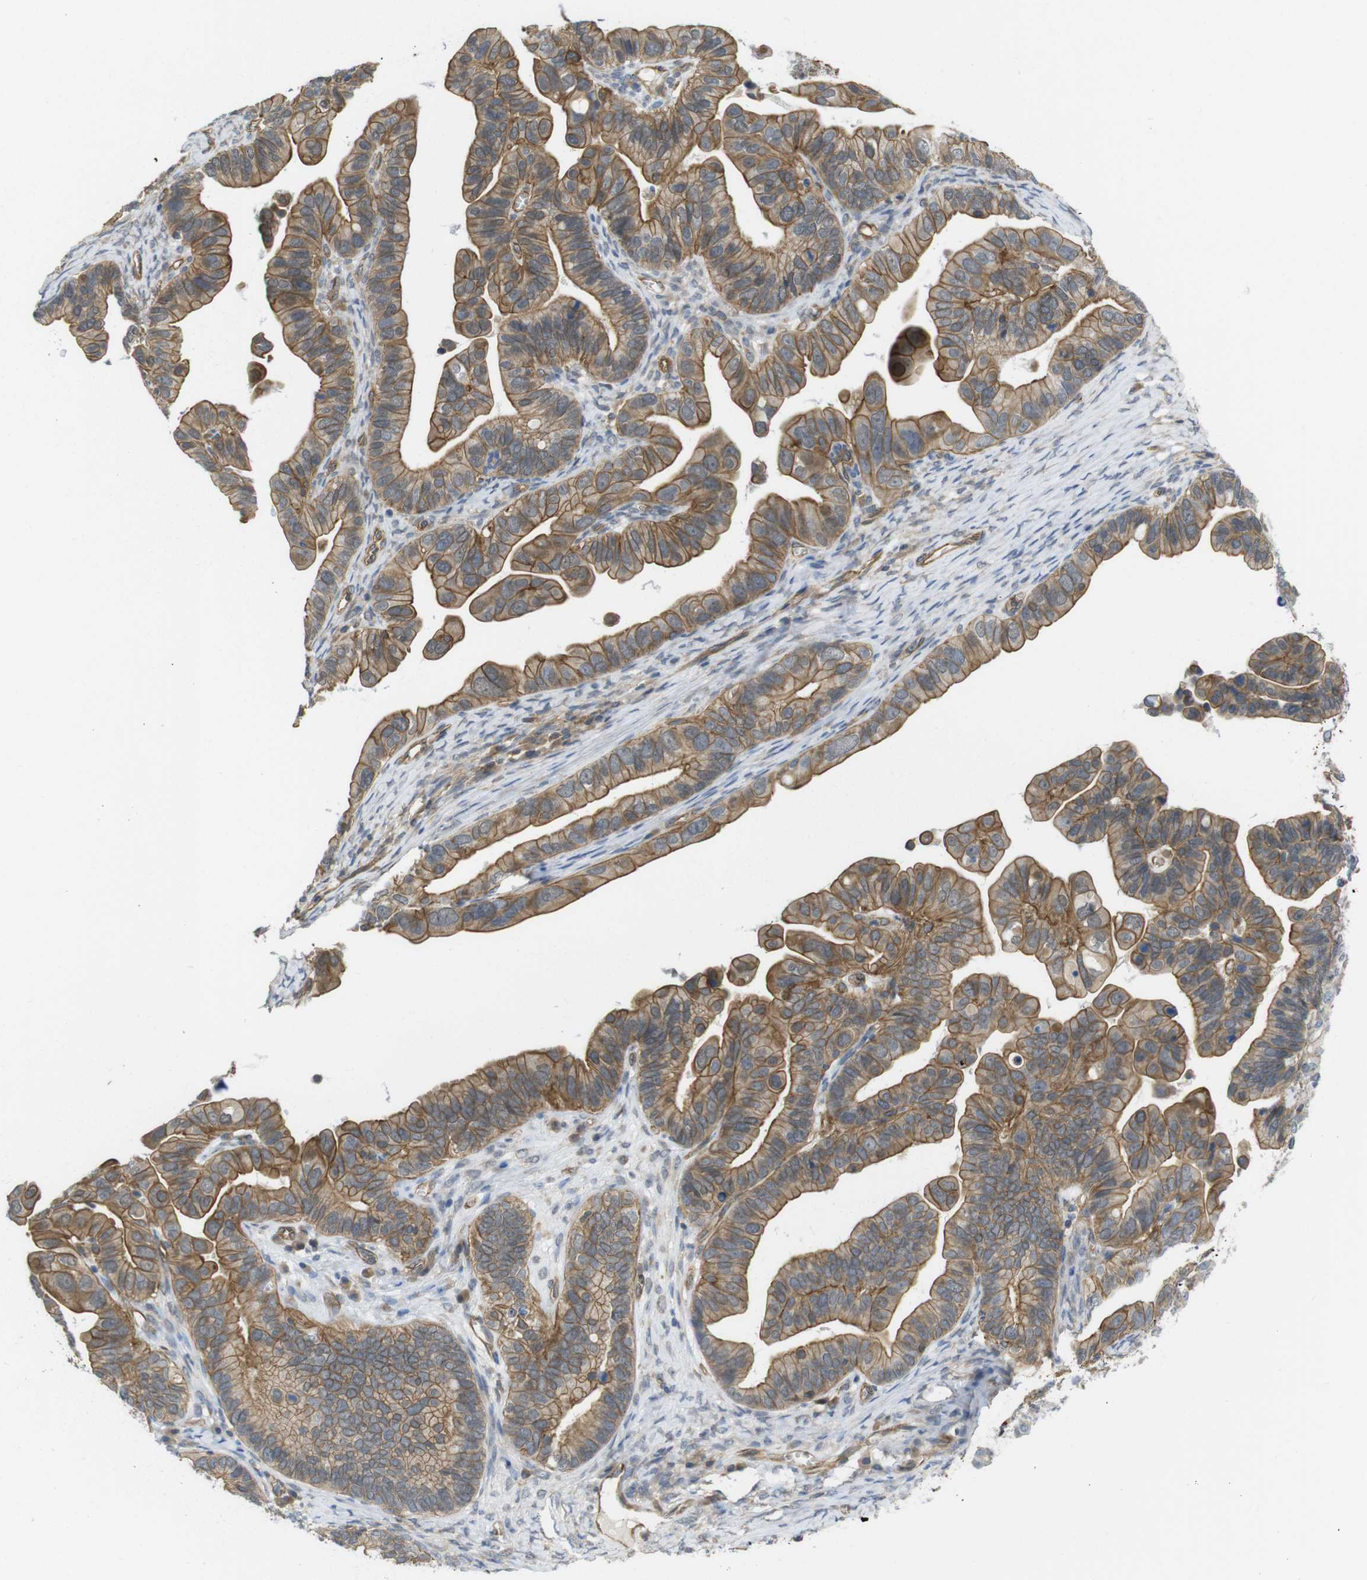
{"staining": {"intensity": "moderate", "quantity": ">75%", "location": "cytoplasmic/membranous"}, "tissue": "ovarian cancer", "cell_type": "Tumor cells", "image_type": "cancer", "snomed": [{"axis": "morphology", "description": "Cystadenocarcinoma, serous, NOS"}, {"axis": "topography", "description": "Ovary"}], "caption": "IHC (DAB (3,3'-diaminobenzidine)) staining of human ovarian serous cystadenocarcinoma demonstrates moderate cytoplasmic/membranous protein expression in approximately >75% of tumor cells.", "gene": "ZDHHC5", "patient": {"sex": "female", "age": 56}}